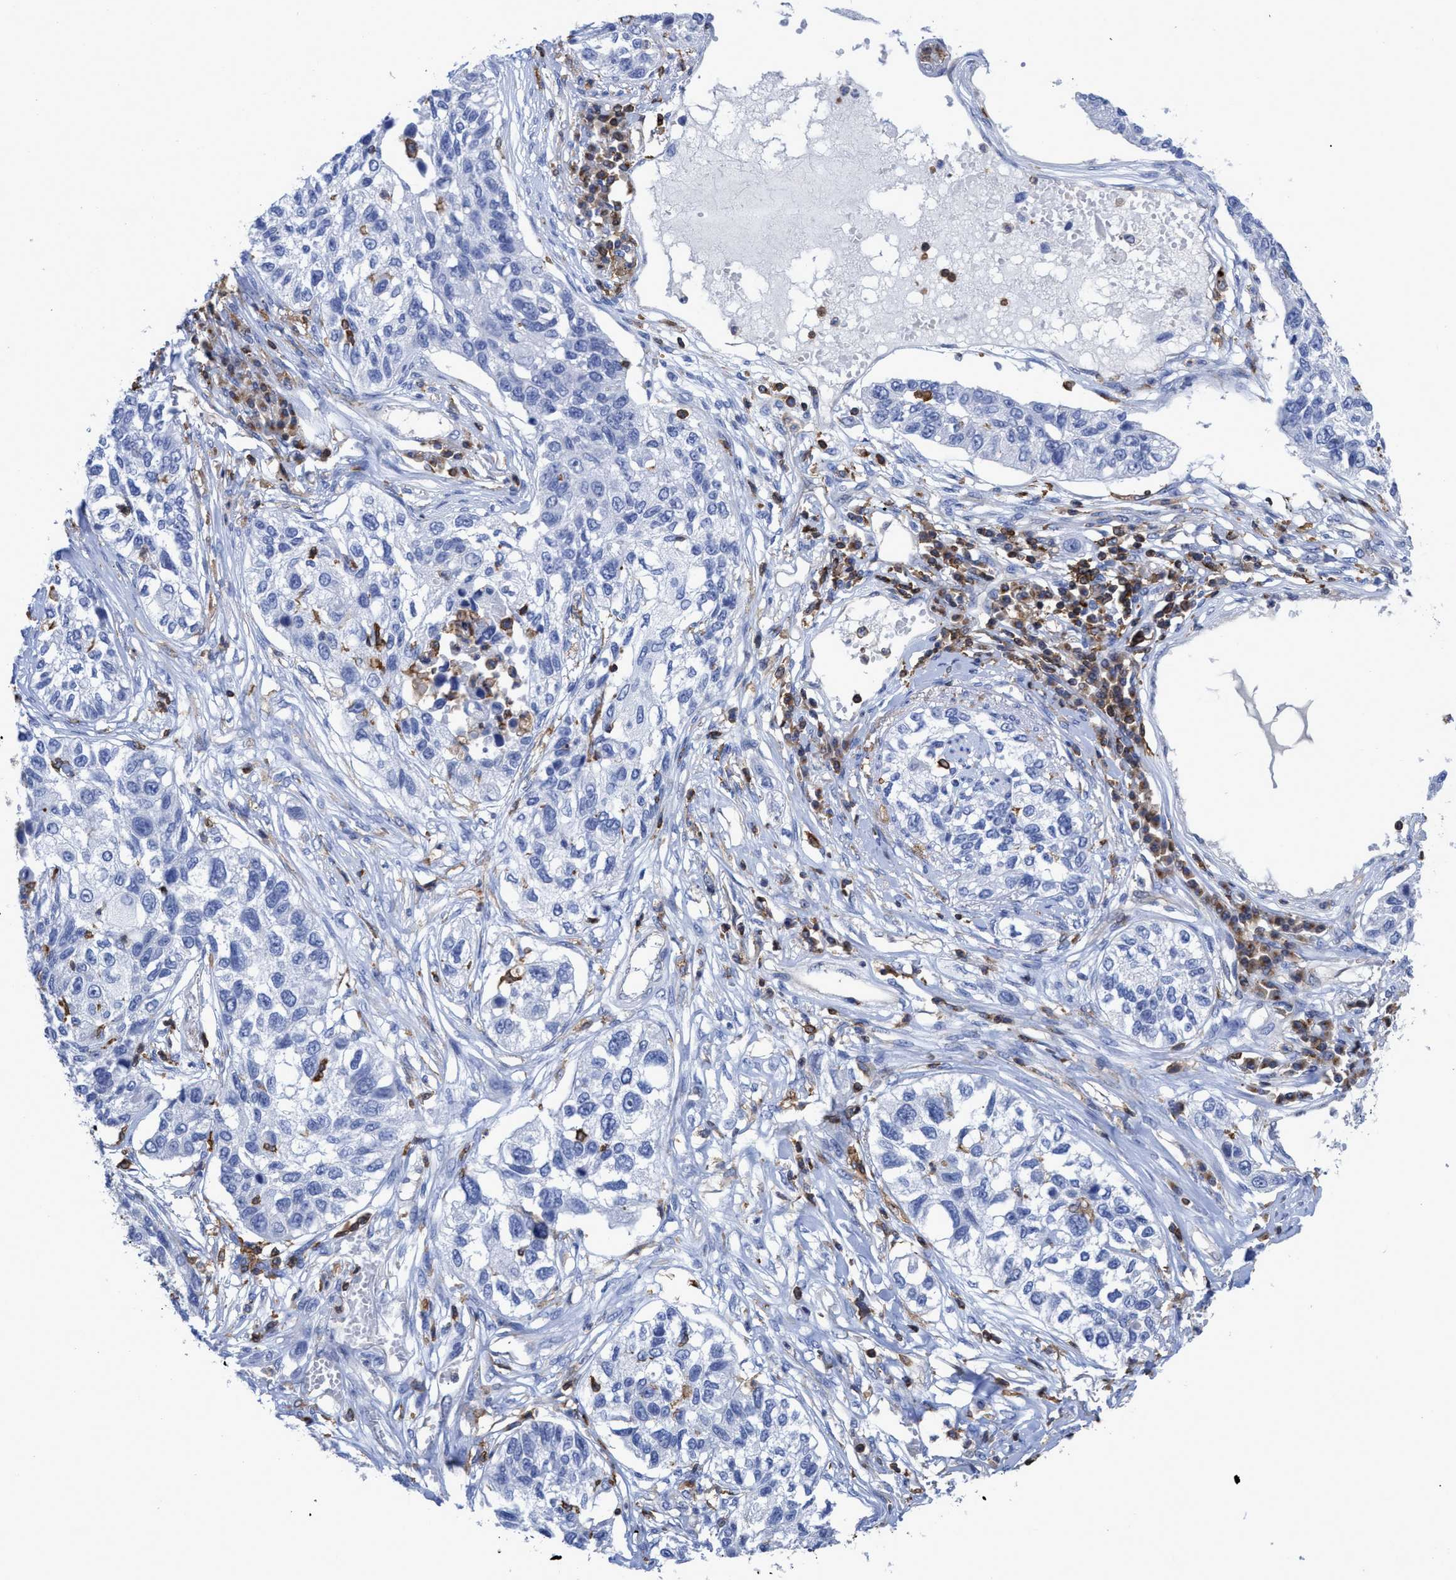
{"staining": {"intensity": "negative", "quantity": "none", "location": "none"}, "tissue": "lung cancer", "cell_type": "Tumor cells", "image_type": "cancer", "snomed": [{"axis": "morphology", "description": "Squamous cell carcinoma, NOS"}, {"axis": "topography", "description": "Lung"}], "caption": "DAB (3,3'-diaminobenzidine) immunohistochemical staining of lung cancer exhibits no significant expression in tumor cells.", "gene": "HCLS1", "patient": {"sex": "male", "age": 71}}